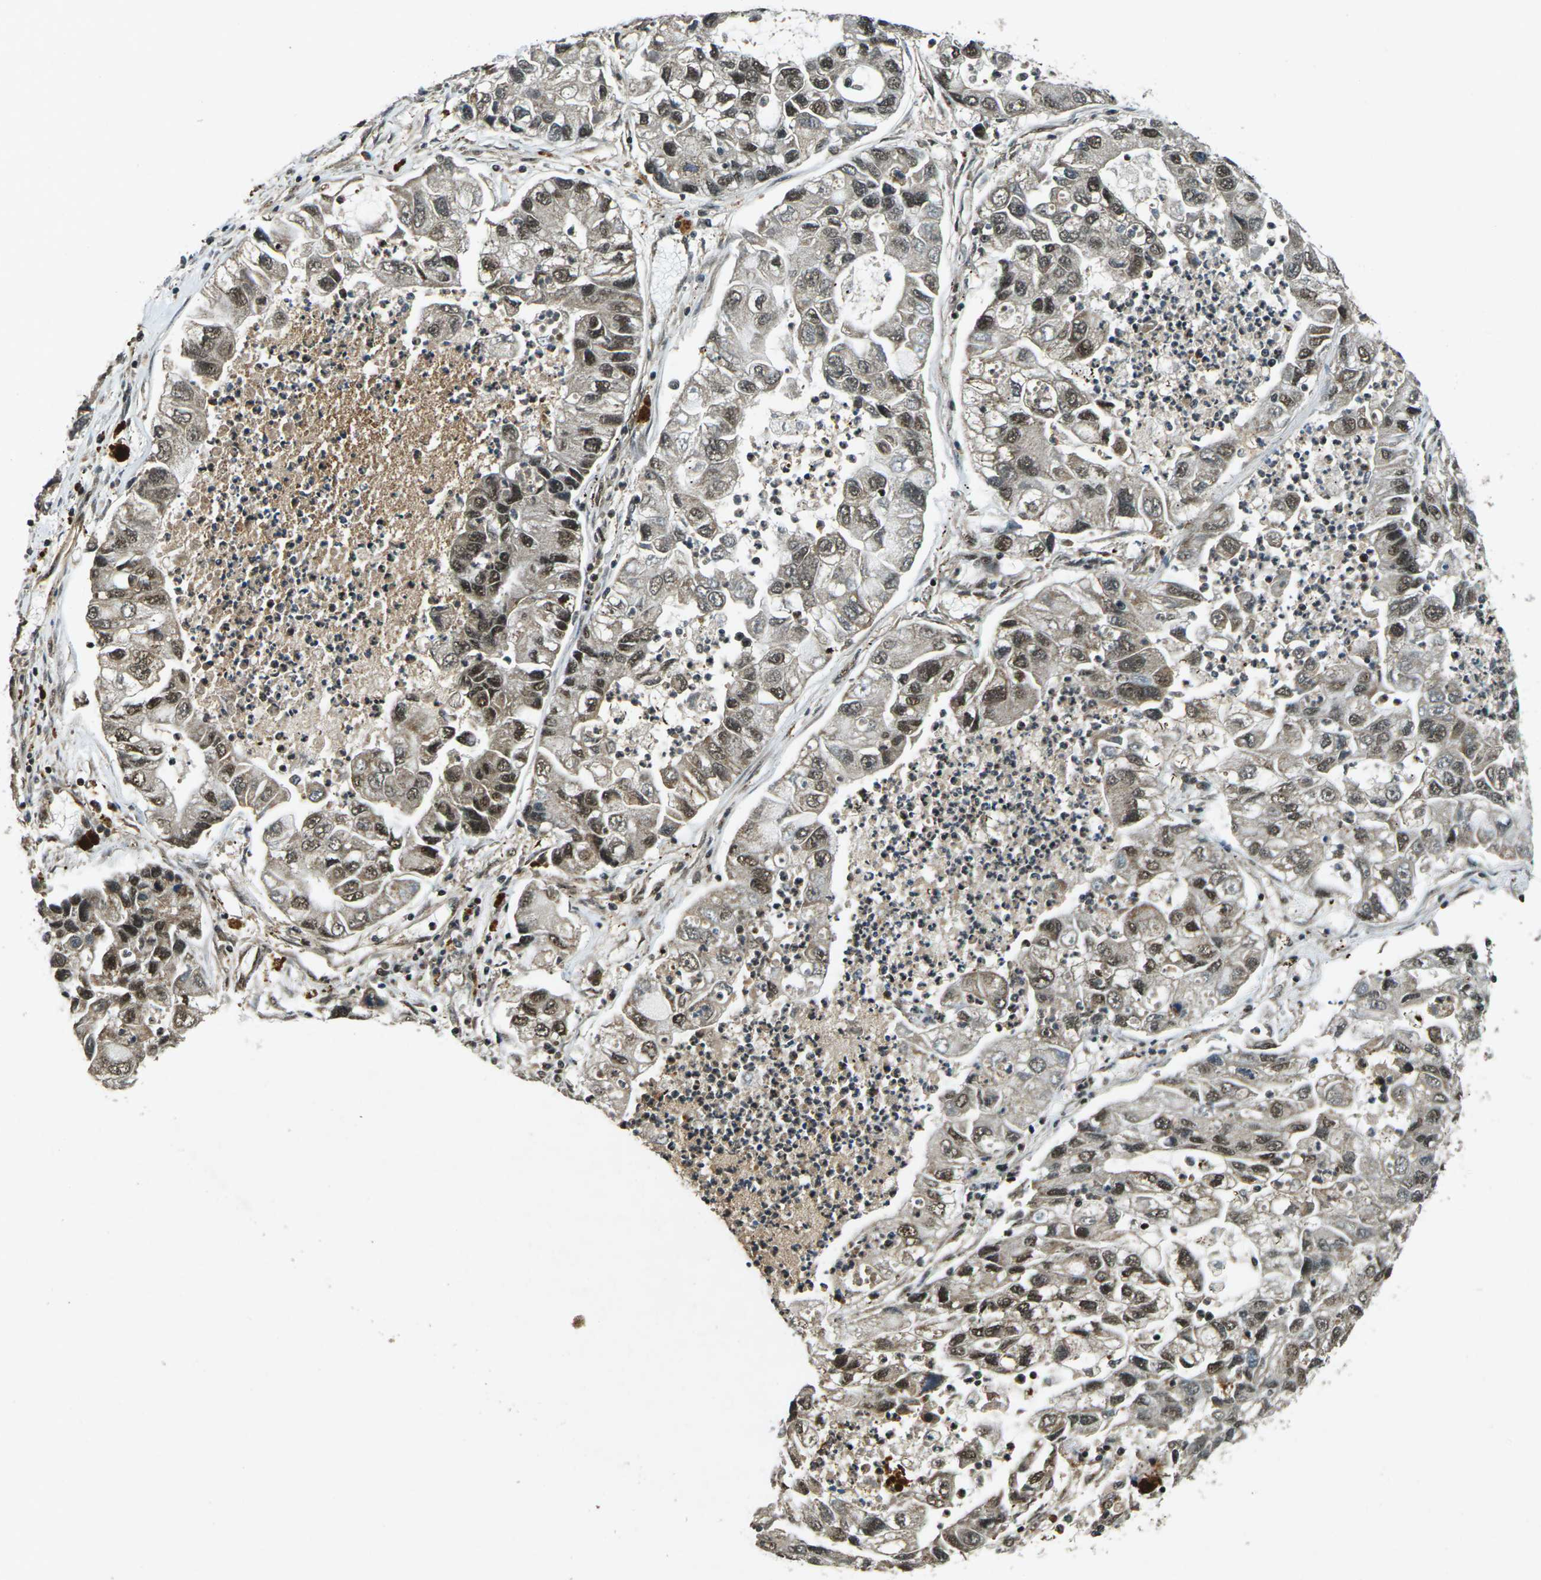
{"staining": {"intensity": "moderate", "quantity": ">75%", "location": "nuclear"}, "tissue": "lung cancer", "cell_type": "Tumor cells", "image_type": "cancer", "snomed": [{"axis": "morphology", "description": "Adenocarcinoma, NOS"}, {"axis": "topography", "description": "Lung"}], "caption": "This image shows immunohistochemistry staining of human lung cancer, with medium moderate nuclear expression in approximately >75% of tumor cells.", "gene": "NR4A2", "patient": {"sex": "female", "age": 51}}